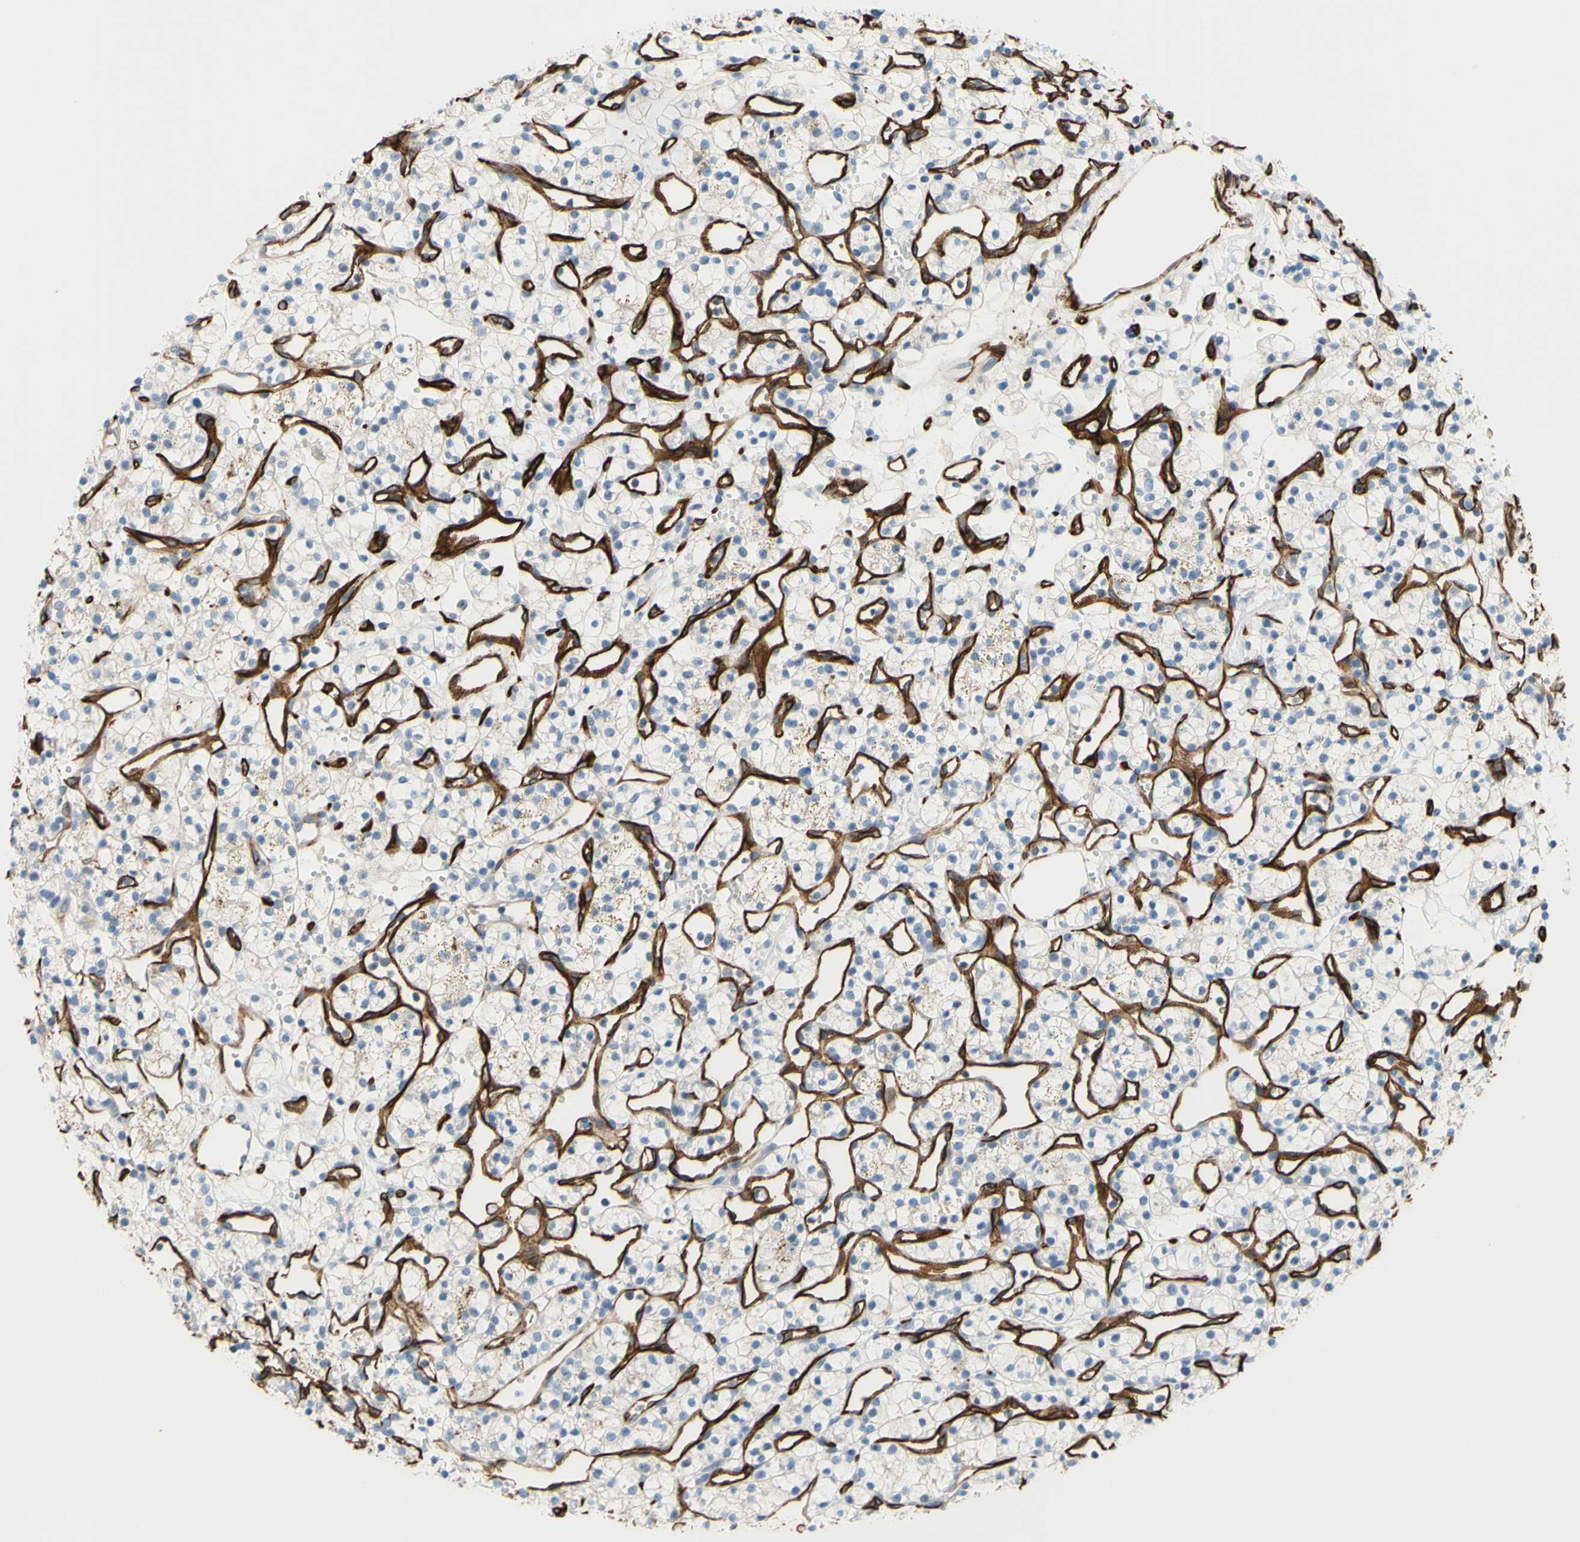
{"staining": {"intensity": "negative", "quantity": "none", "location": "none"}, "tissue": "renal cancer", "cell_type": "Tumor cells", "image_type": "cancer", "snomed": [{"axis": "morphology", "description": "Adenocarcinoma, NOS"}, {"axis": "topography", "description": "Kidney"}], "caption": "Immunohistochemistry (IHC) micrograph of neoplastic tissue: human renal cancer stained with DAB displays no significant protein staining in tumor cells. (DAB immunohistochemistry with hematoxylin counter stain).", "gene": "PRRG2", "patient": {"sex": "female", "age": 60}}